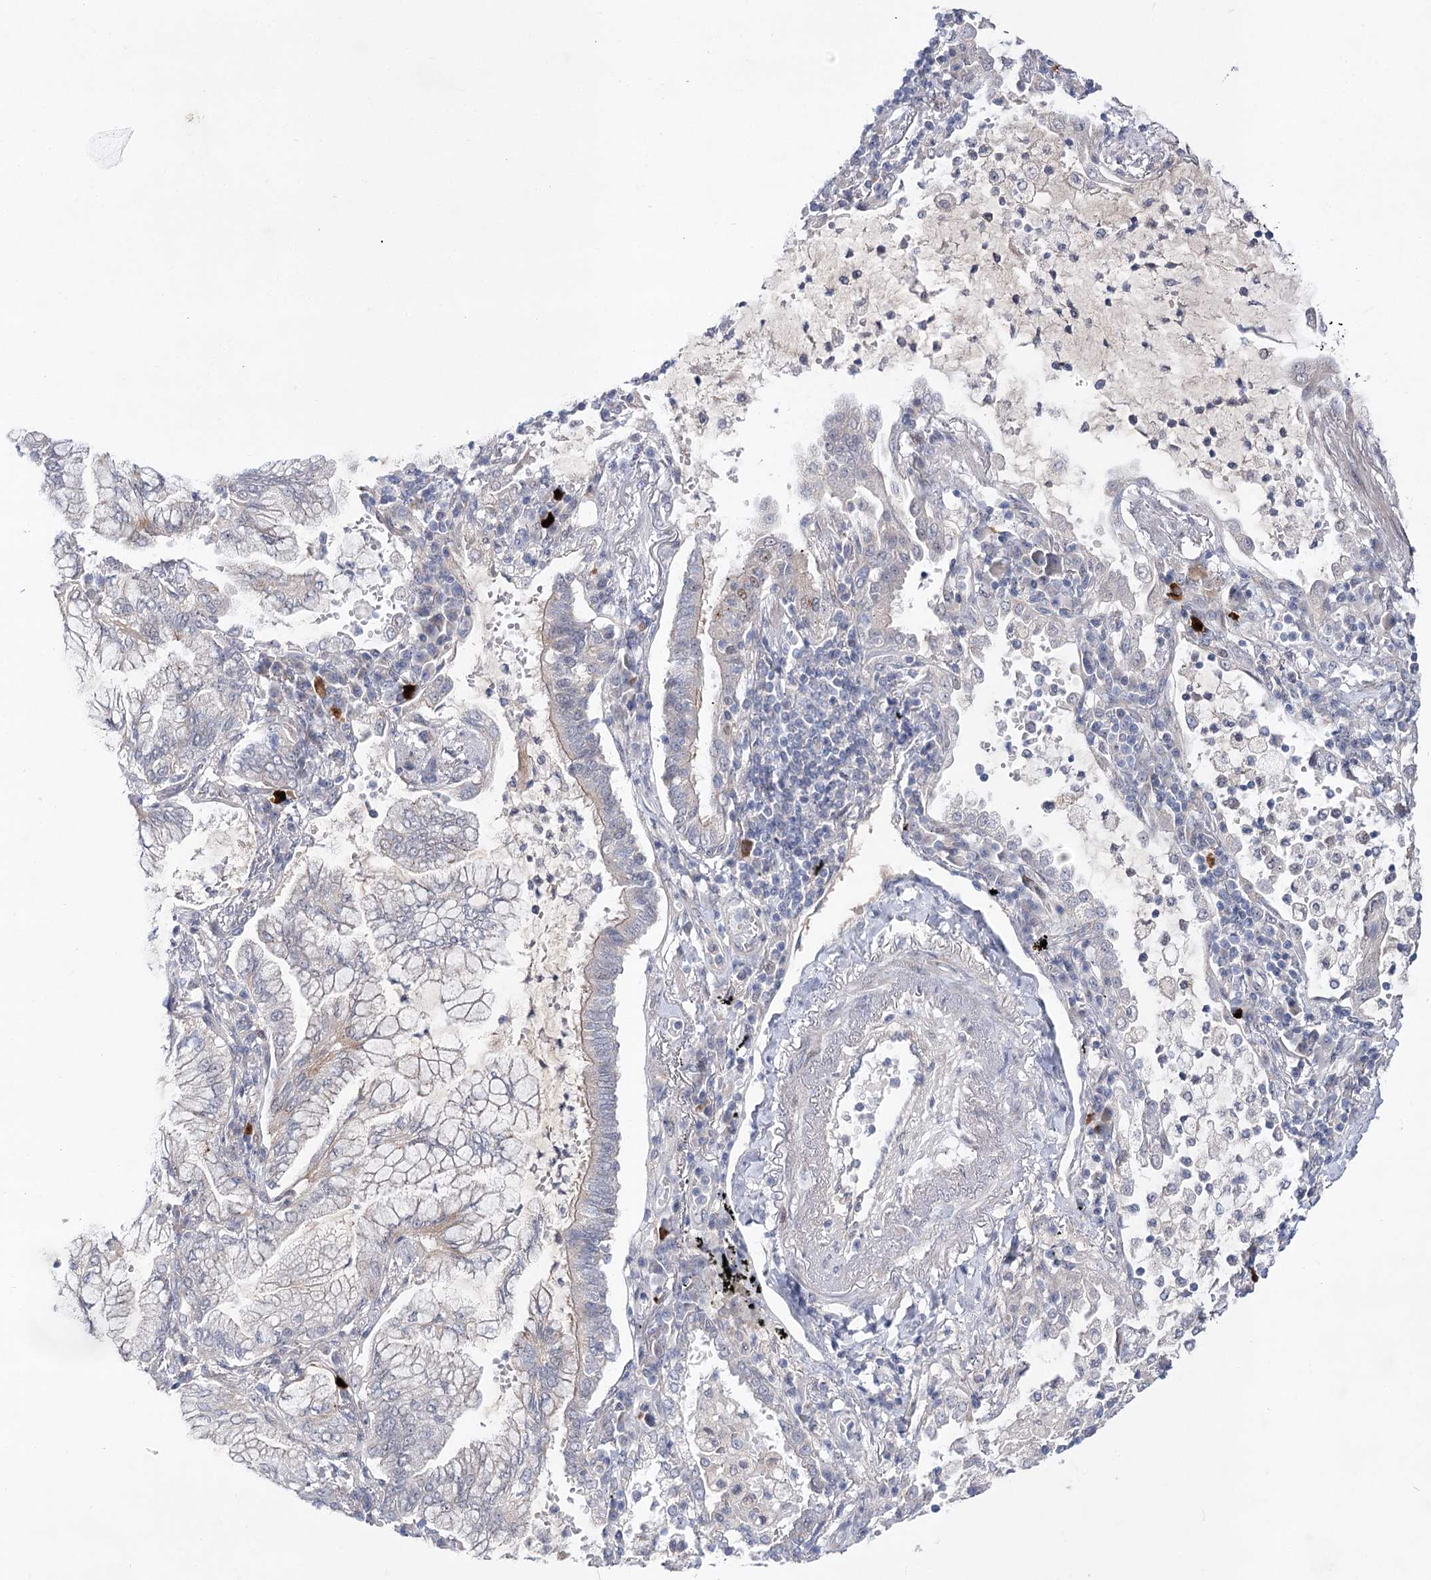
{"staining": {"intensity": "negative", "quantity": "none", "location": "none"}, "tissue": "lung cancer", "cell_type": "Tumor cells", "image_type": "cancer", "snomed": [{"axis": "morphology", "description": "Adenocarcinoma, NOS"}, {"axis": "topography", "description": "Lung"}], "caption": "The histopathology image shows no significant positivity in tumor cells of lung cancer (adenocarcinoma).", "gene": "ARHGAP32", "patient": {"sex": "female", "age": 70}}